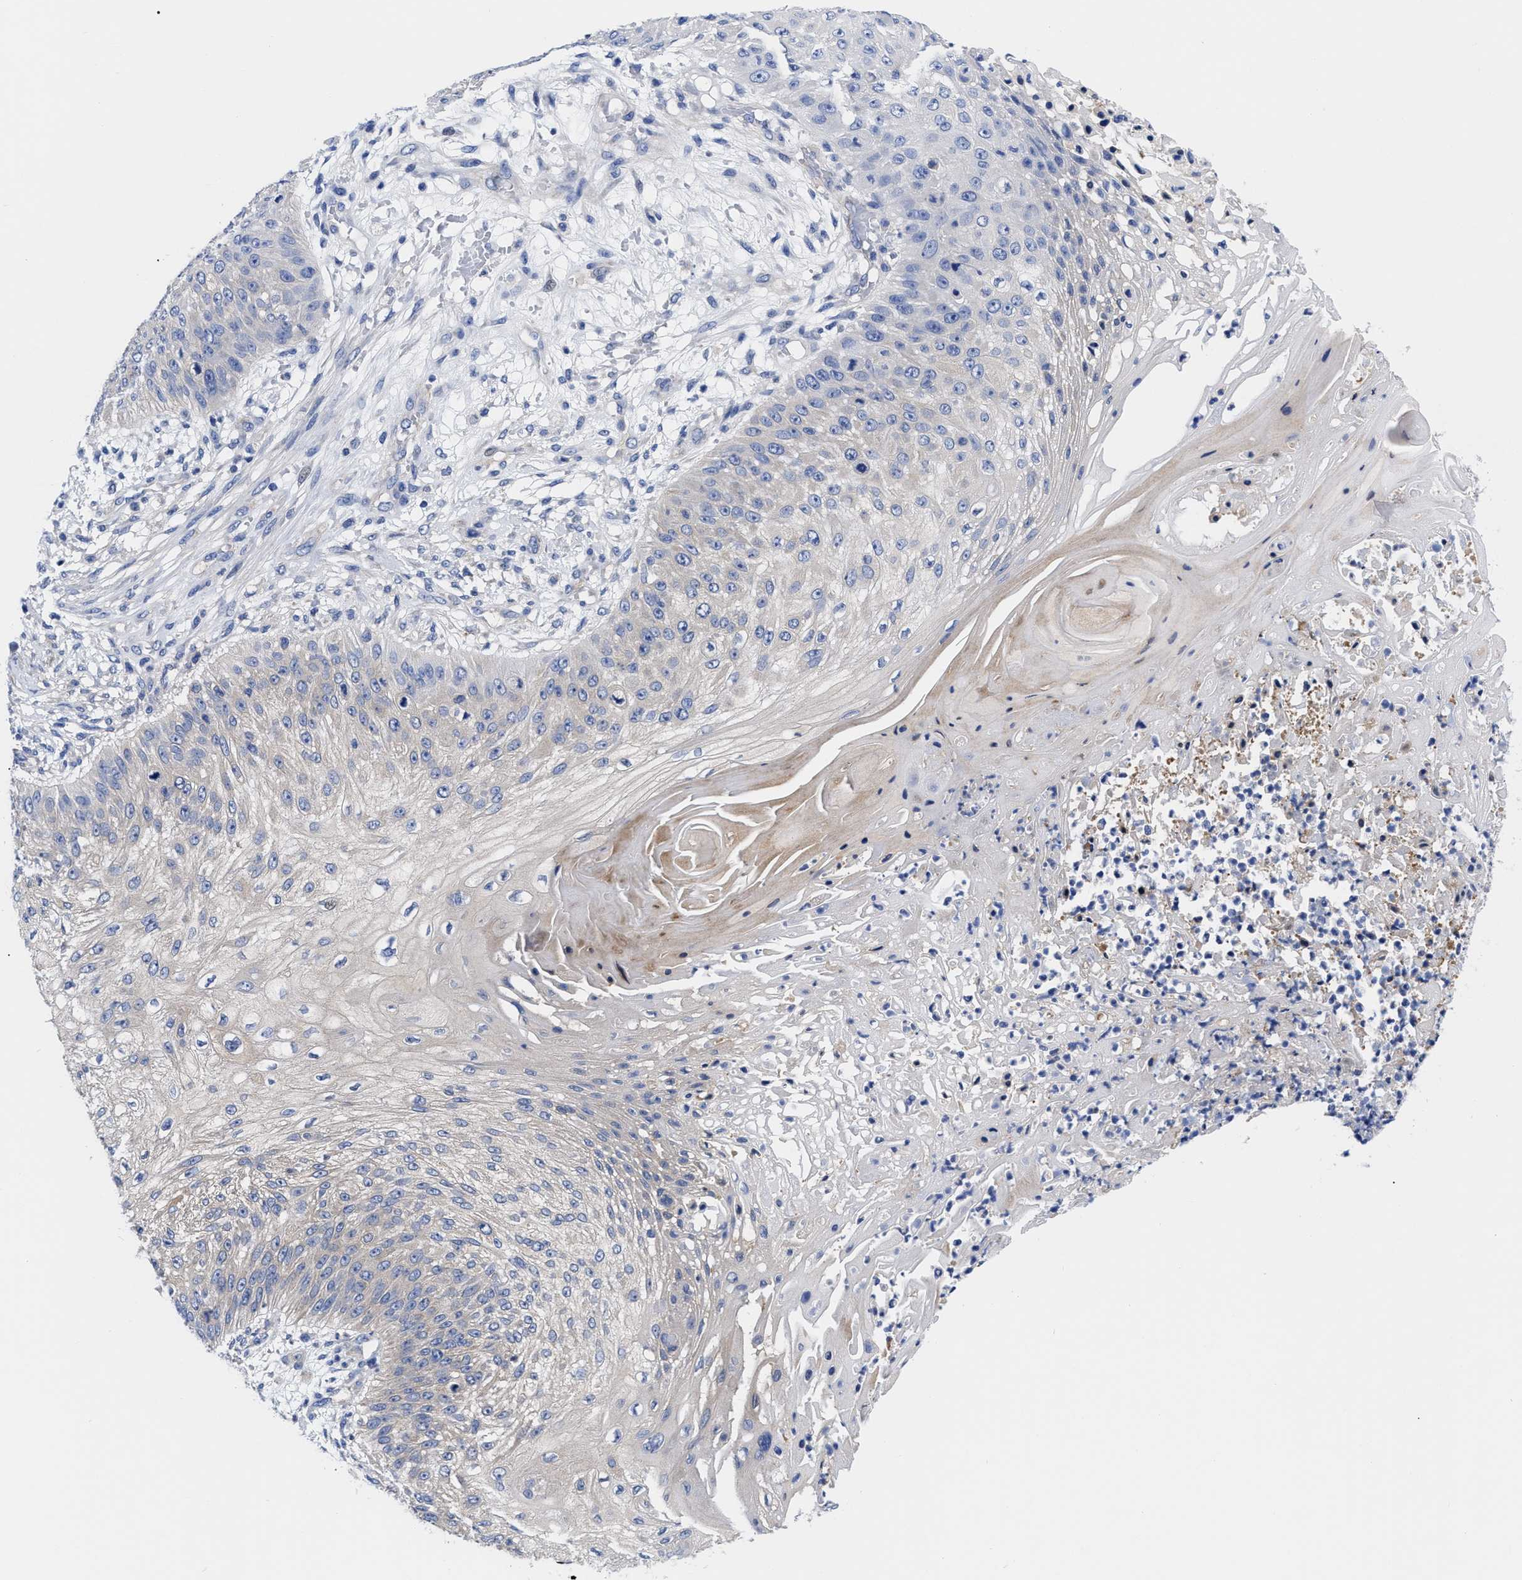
{"staining": {"intensity": "negative", "quantity": "none", "location": "none"}, "tissue": "skin cancer", "cell_type": "Tumor cells", "image_type": "cancer", "snomed": [{"axis": "morphology", "description": "Squamous cell carcinoma, NOS"}, {"axis": "topography", "description": "Skin"}], "caption": "There is no significant staining in tumor cells of skin squamous cell carcinoma. The staining is performed using DAB brown chromogen with nuclei counter-stained in using hematoxylin.", "gene": "RBKS", "patient": {"sex": "female", "age": 80}}